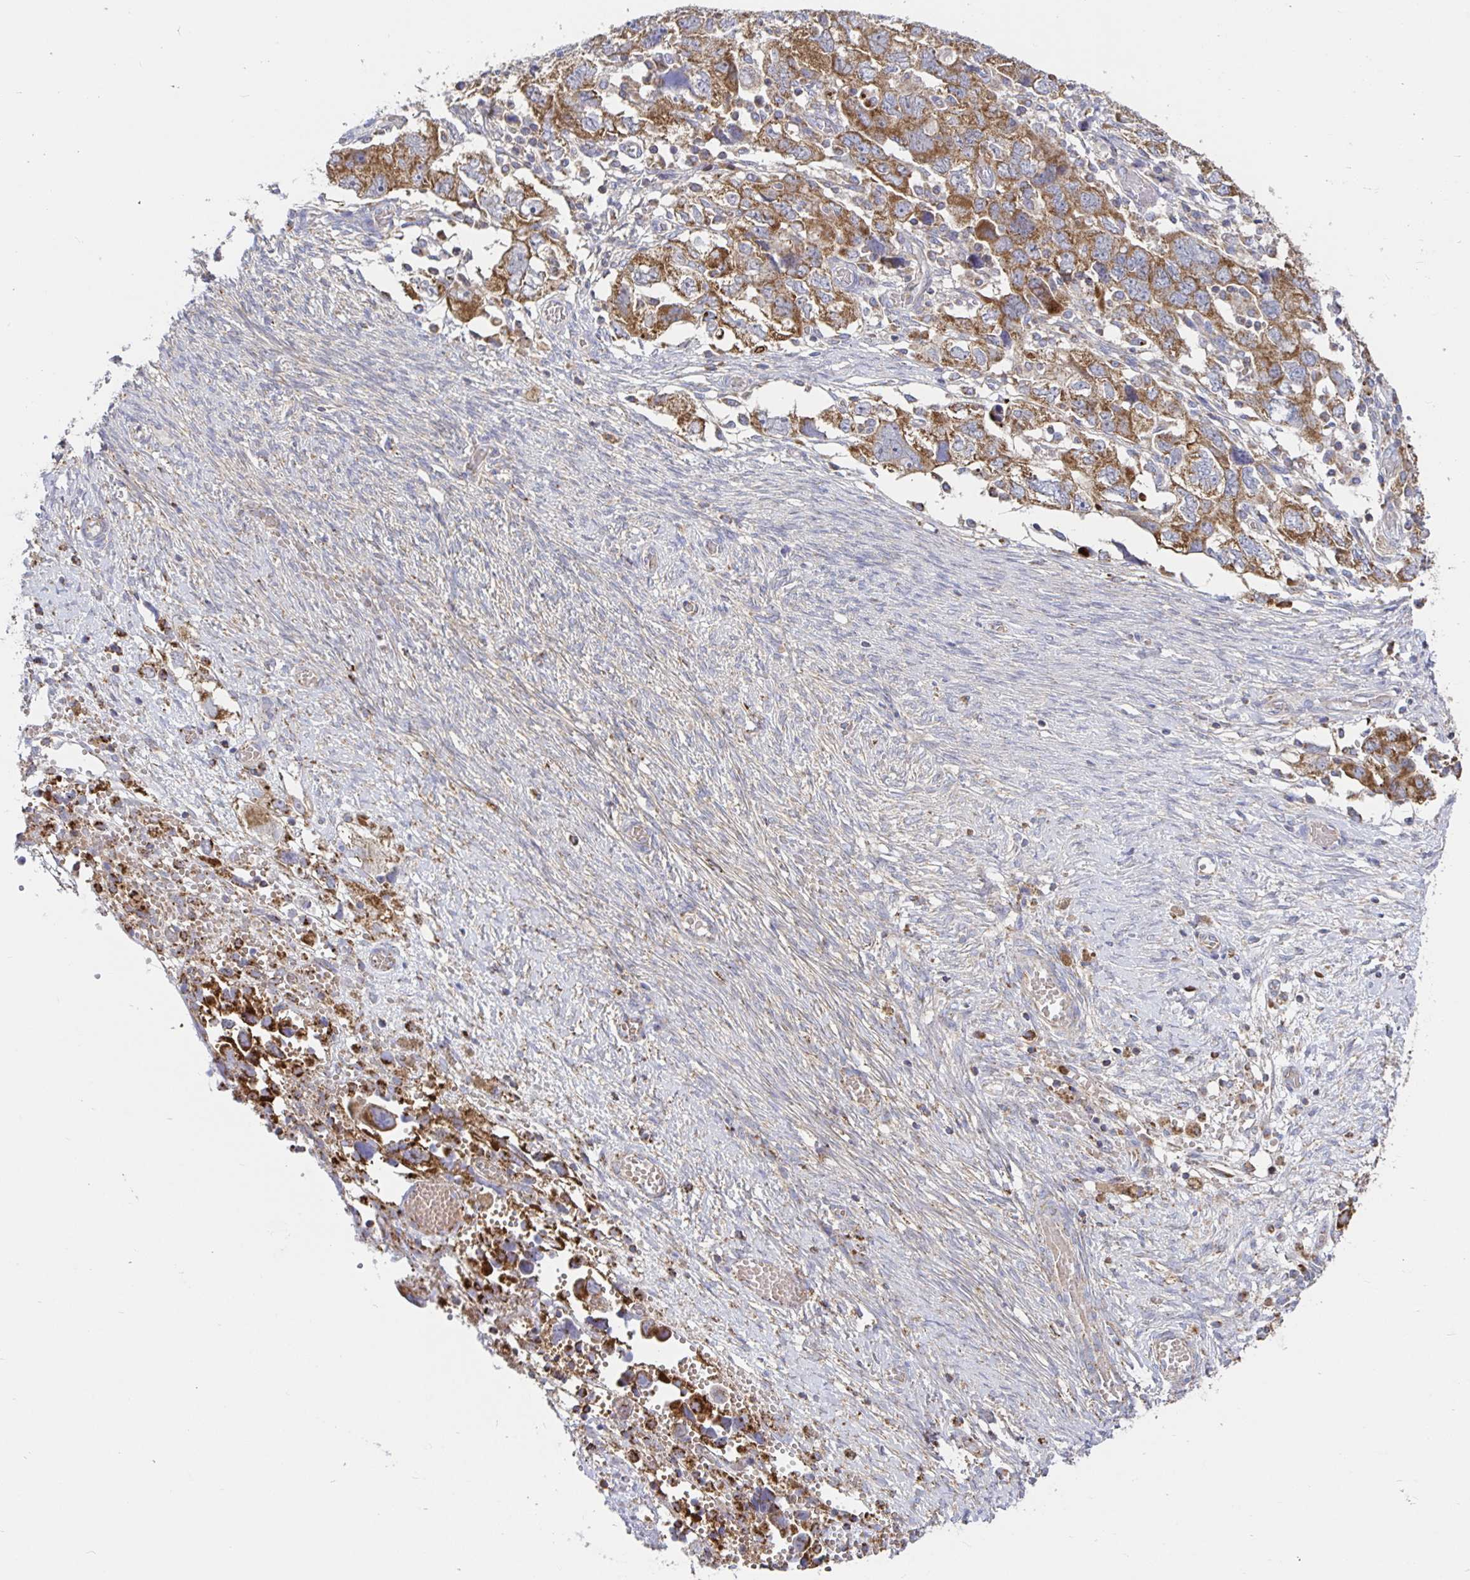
{"staining": {"intensity": "moderate", "quantity": ">75%", "location": "cytoplasmic/membranous"}, "tissue": "ovarian cancer", "cell_type": "Tumor cells", "image_type": "cancer", "snomed": [{"axis": "morphology", "description": "Carcinoma, NOS"}, {"axis": "morphology", "description": "Cystadenocarcinoma, serous, NOS"}, {"axis": "topography", "description": "Ovary"}], "caption": "A brown stain highlights moderate cytoplasmic/membranous positivity of a protein in ovarian cancer (carcinoma) tumor cells.", "gene": "PRDX3", "patient": {"sex": "female", "age": 69}}